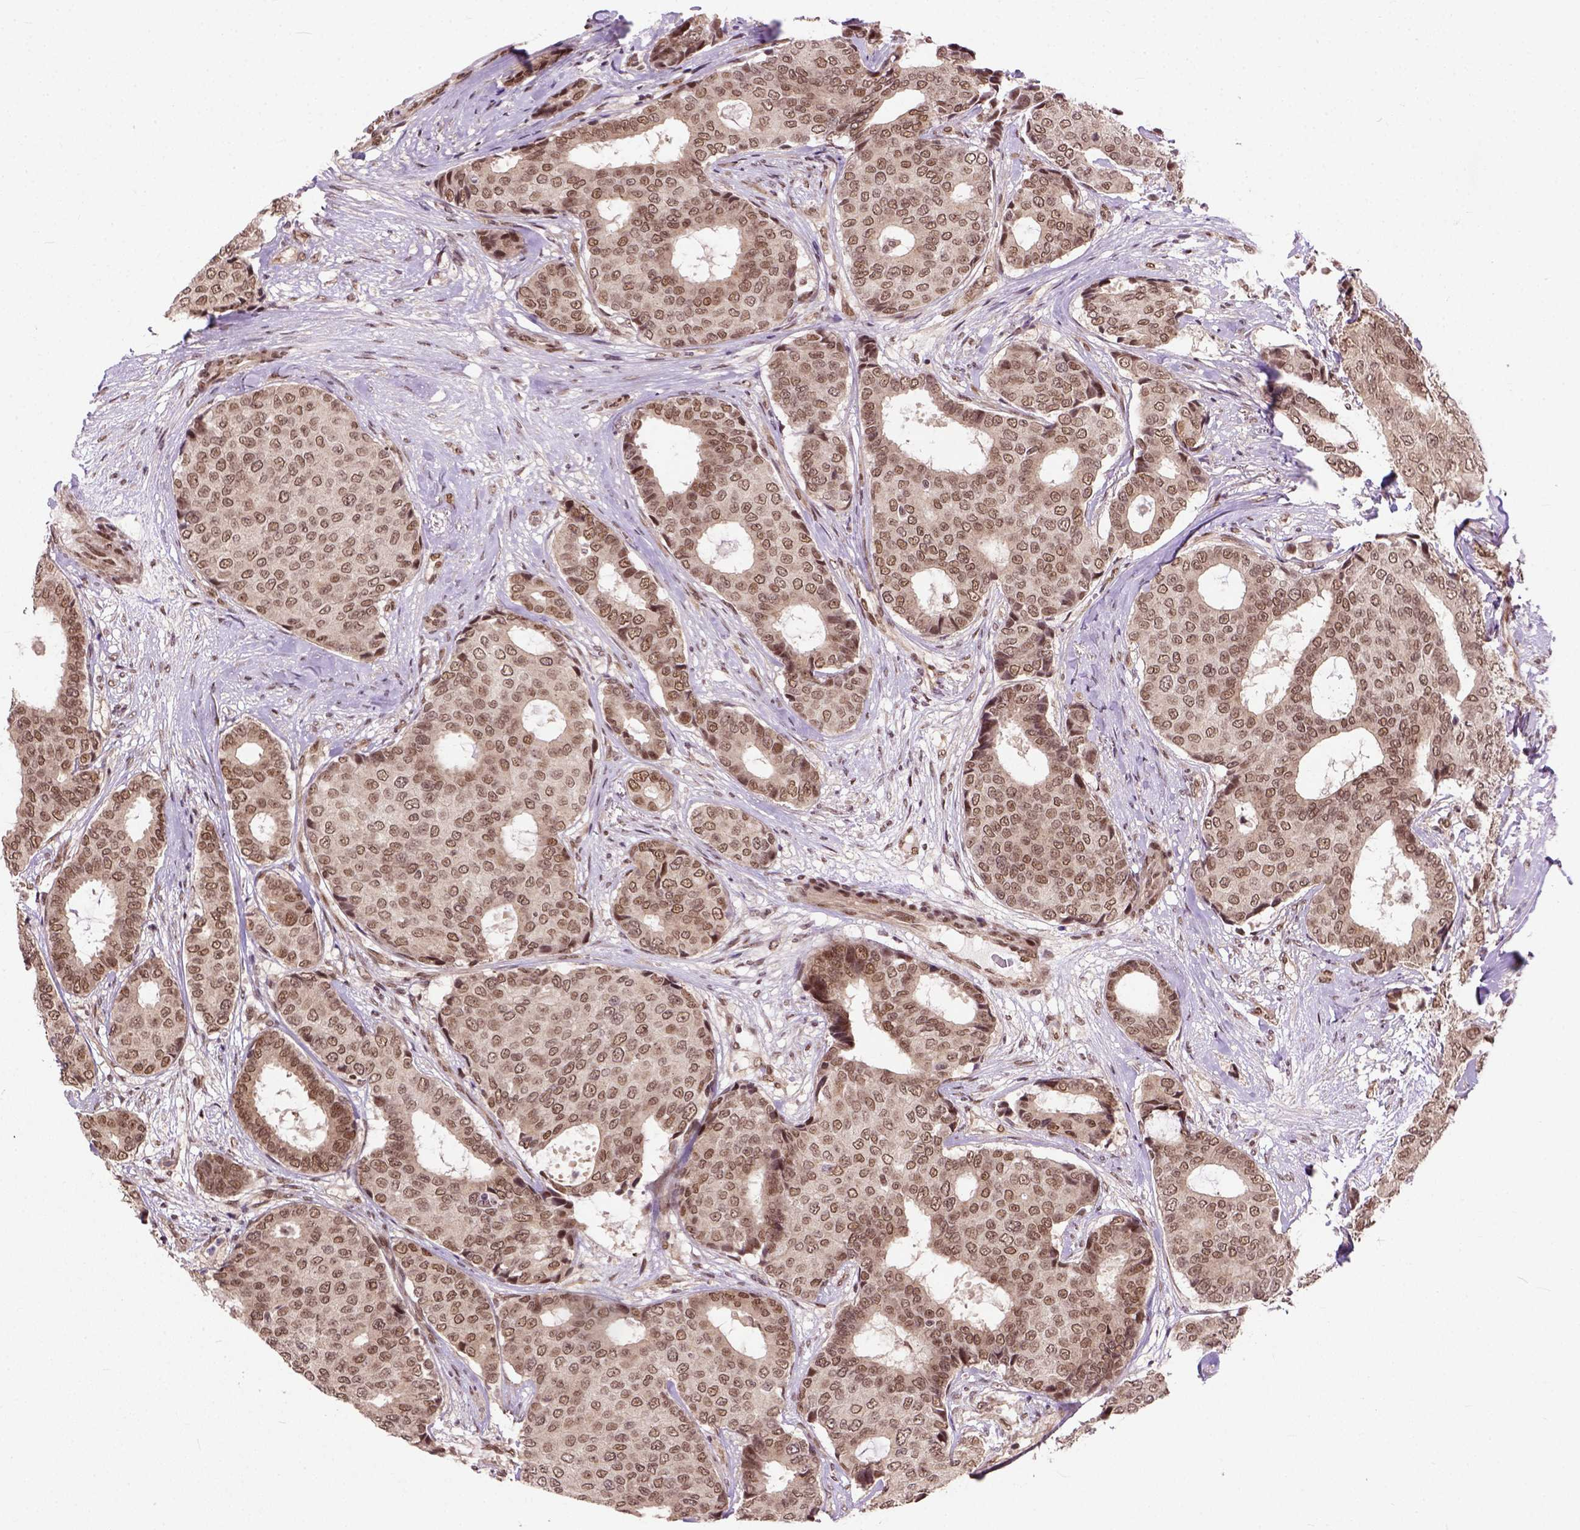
{"staining": {"intensity": "moderate", "quantity": ">75%", "location": "nuclear"}, "tissue": "breast cancer", "cell_type": "Tumor cells", "image_type": "cancer", "snomed": [{"axis": "morphology", "description": "Duct carcinoma"}, {"axis": "topography", "description": "Breast"}], "caption": "Immunohistochemistry (IHC) histopathology image of human breast cancer stained for a protein (brown), which exhibits medium levels of moderate nuclear positivity in about >75% of tumor cells.", "gene": "ZNF630", "patient": {"sex": "female", "age": 75}}